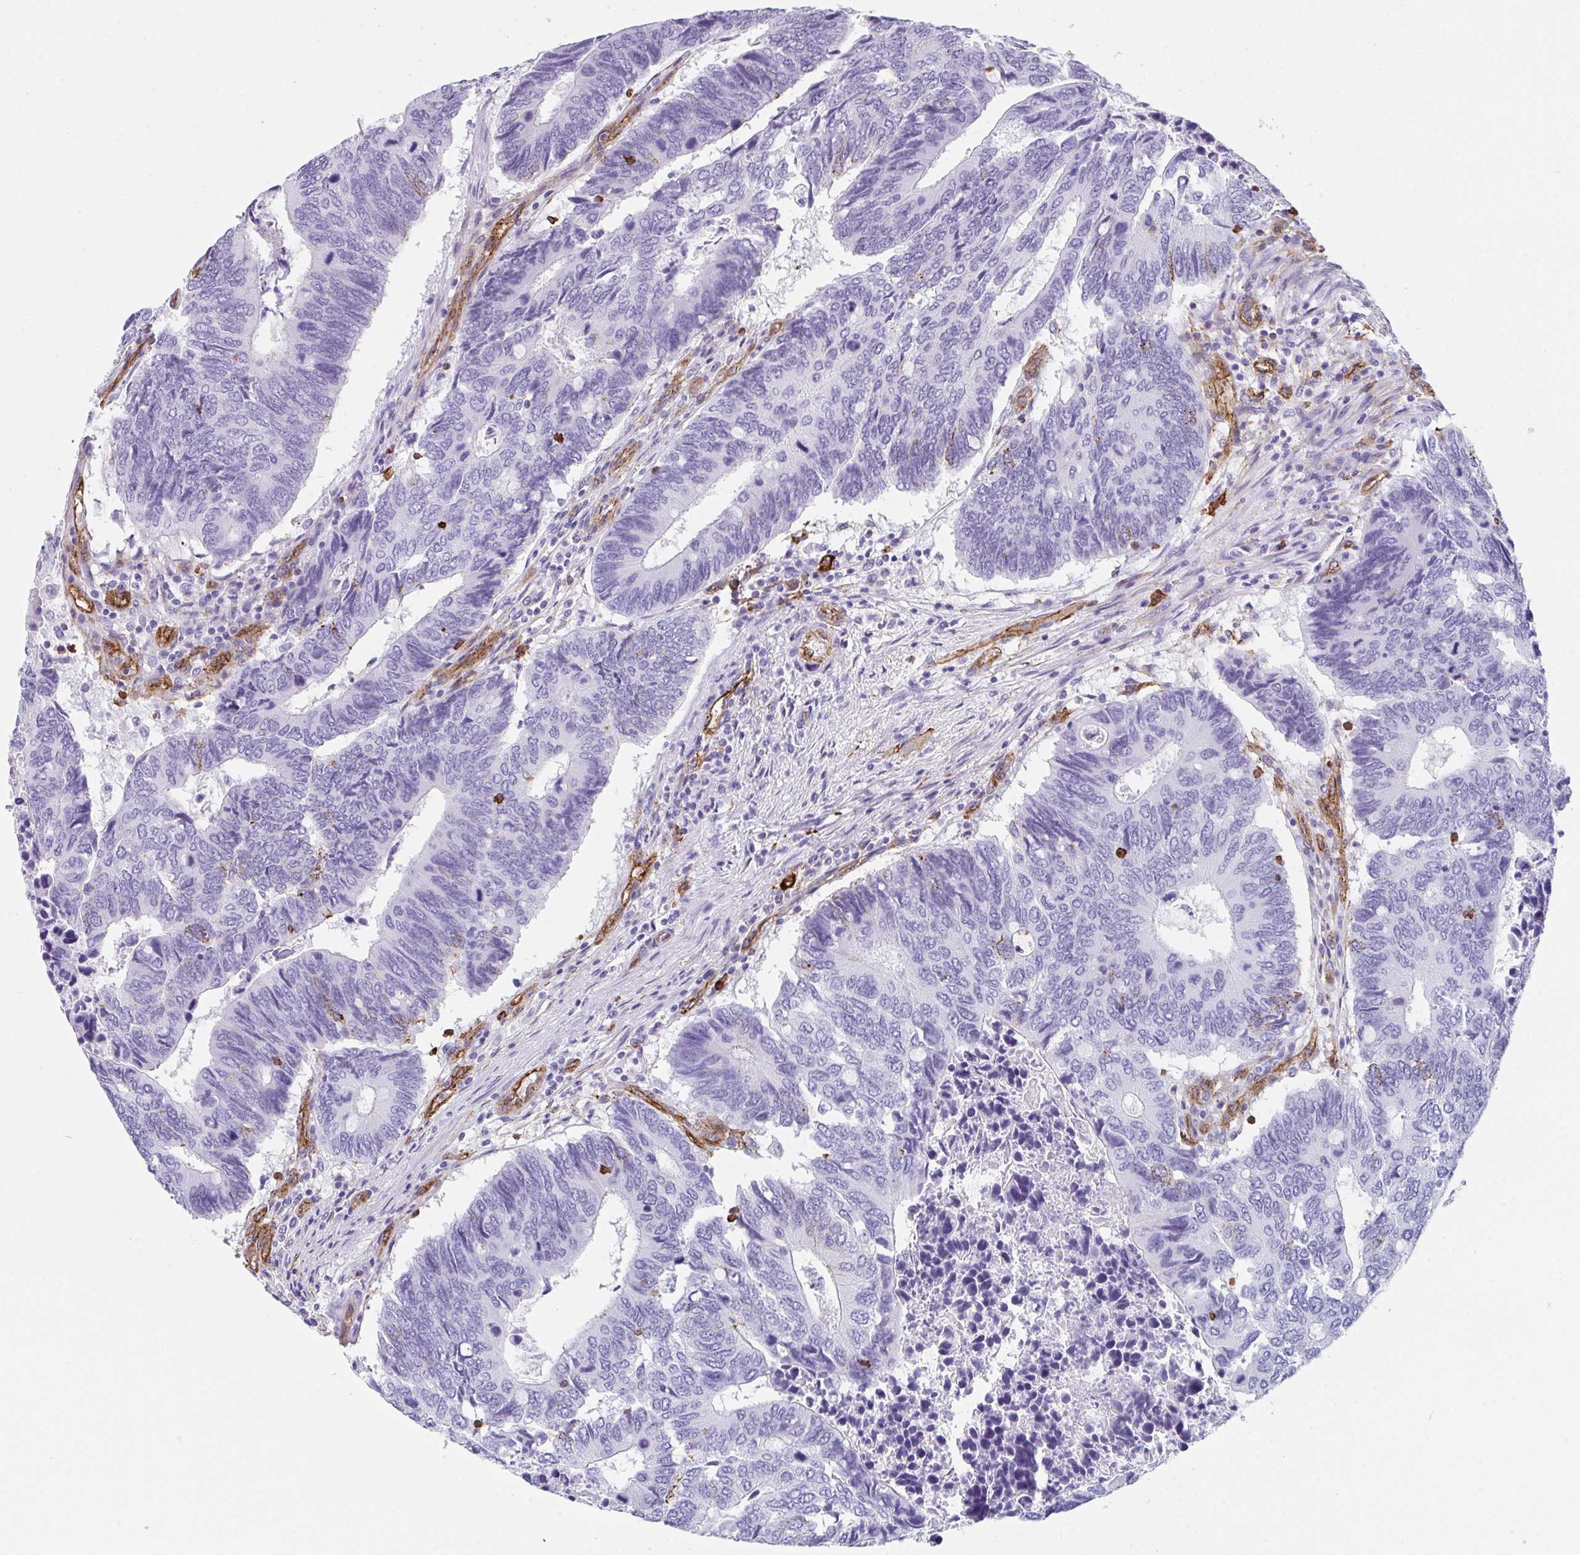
{"staining": {"intensity": "negative", "quantity": "none", "location": "none"}, "tissue": "colorectal cancer", "cell_type": "Tumor cells", "image_type": "cancer", "snomed": [{"axis": "morphology", "description": "Adenocarcinoma, NOS"}, {"axis": "topography", "description": "Colon"}], "caption": "Image shows no significant protein staining in tumor cells of colorectal cancer (adenocarcinoma).", "gene": "DBN1", "patient": {"sex": "male", "age": 87}}